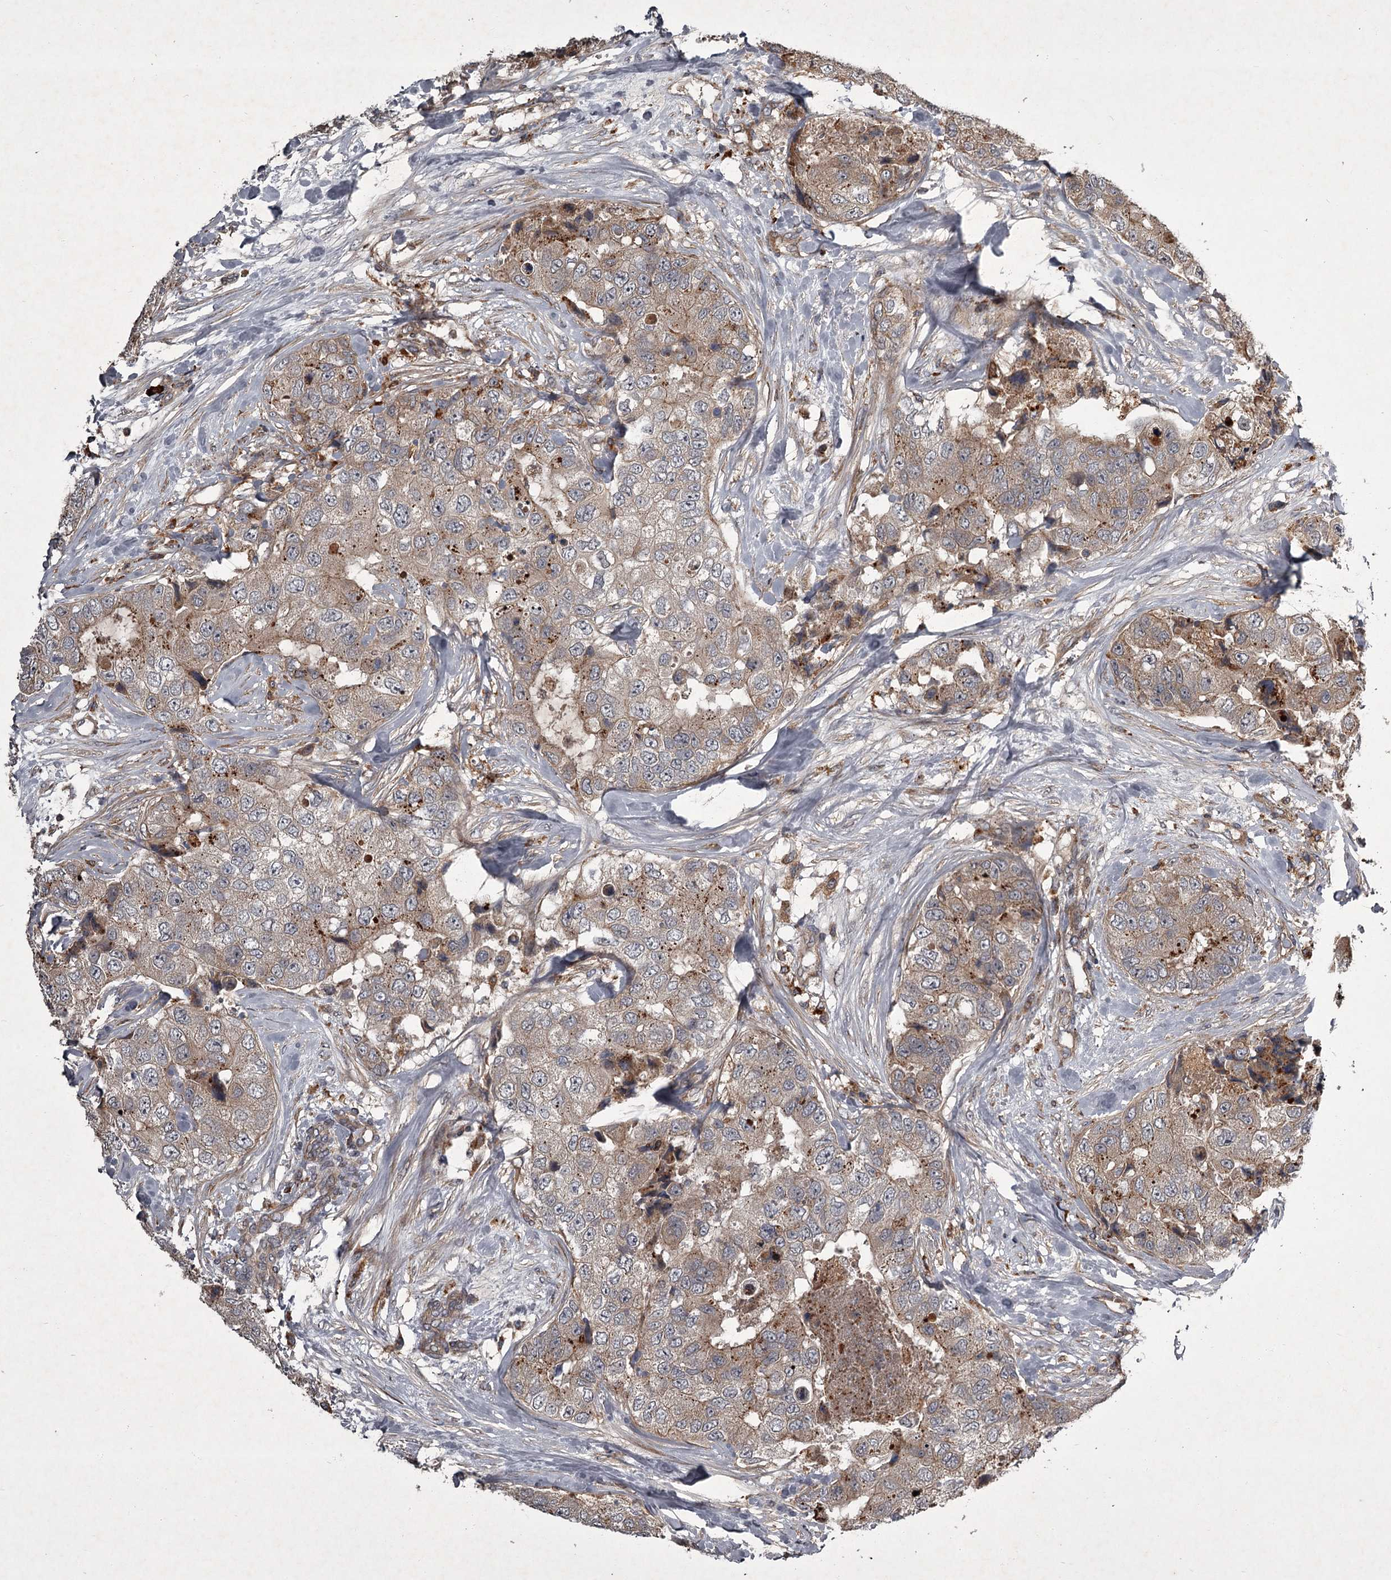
{"staining": {"intensity": "weak", "quantity": ">75%", "location": "cytoplasmic/membranous"}, "tissue": "breast cancer", "cell_type": "Tumor cells", "image_type": "cancer", "snomed": [{"axis": "morphology", "description": "Duct carcinoma"}, {"axis": "topography", "description": "Breast"}], "caption": "The immunohistochemical stain labels weak cytoplasmic/membranous positivity in tumor cells of breast cancer tissue.", "gene": "UNC93B1", "patient": {"sex": "female", "age": 62}}